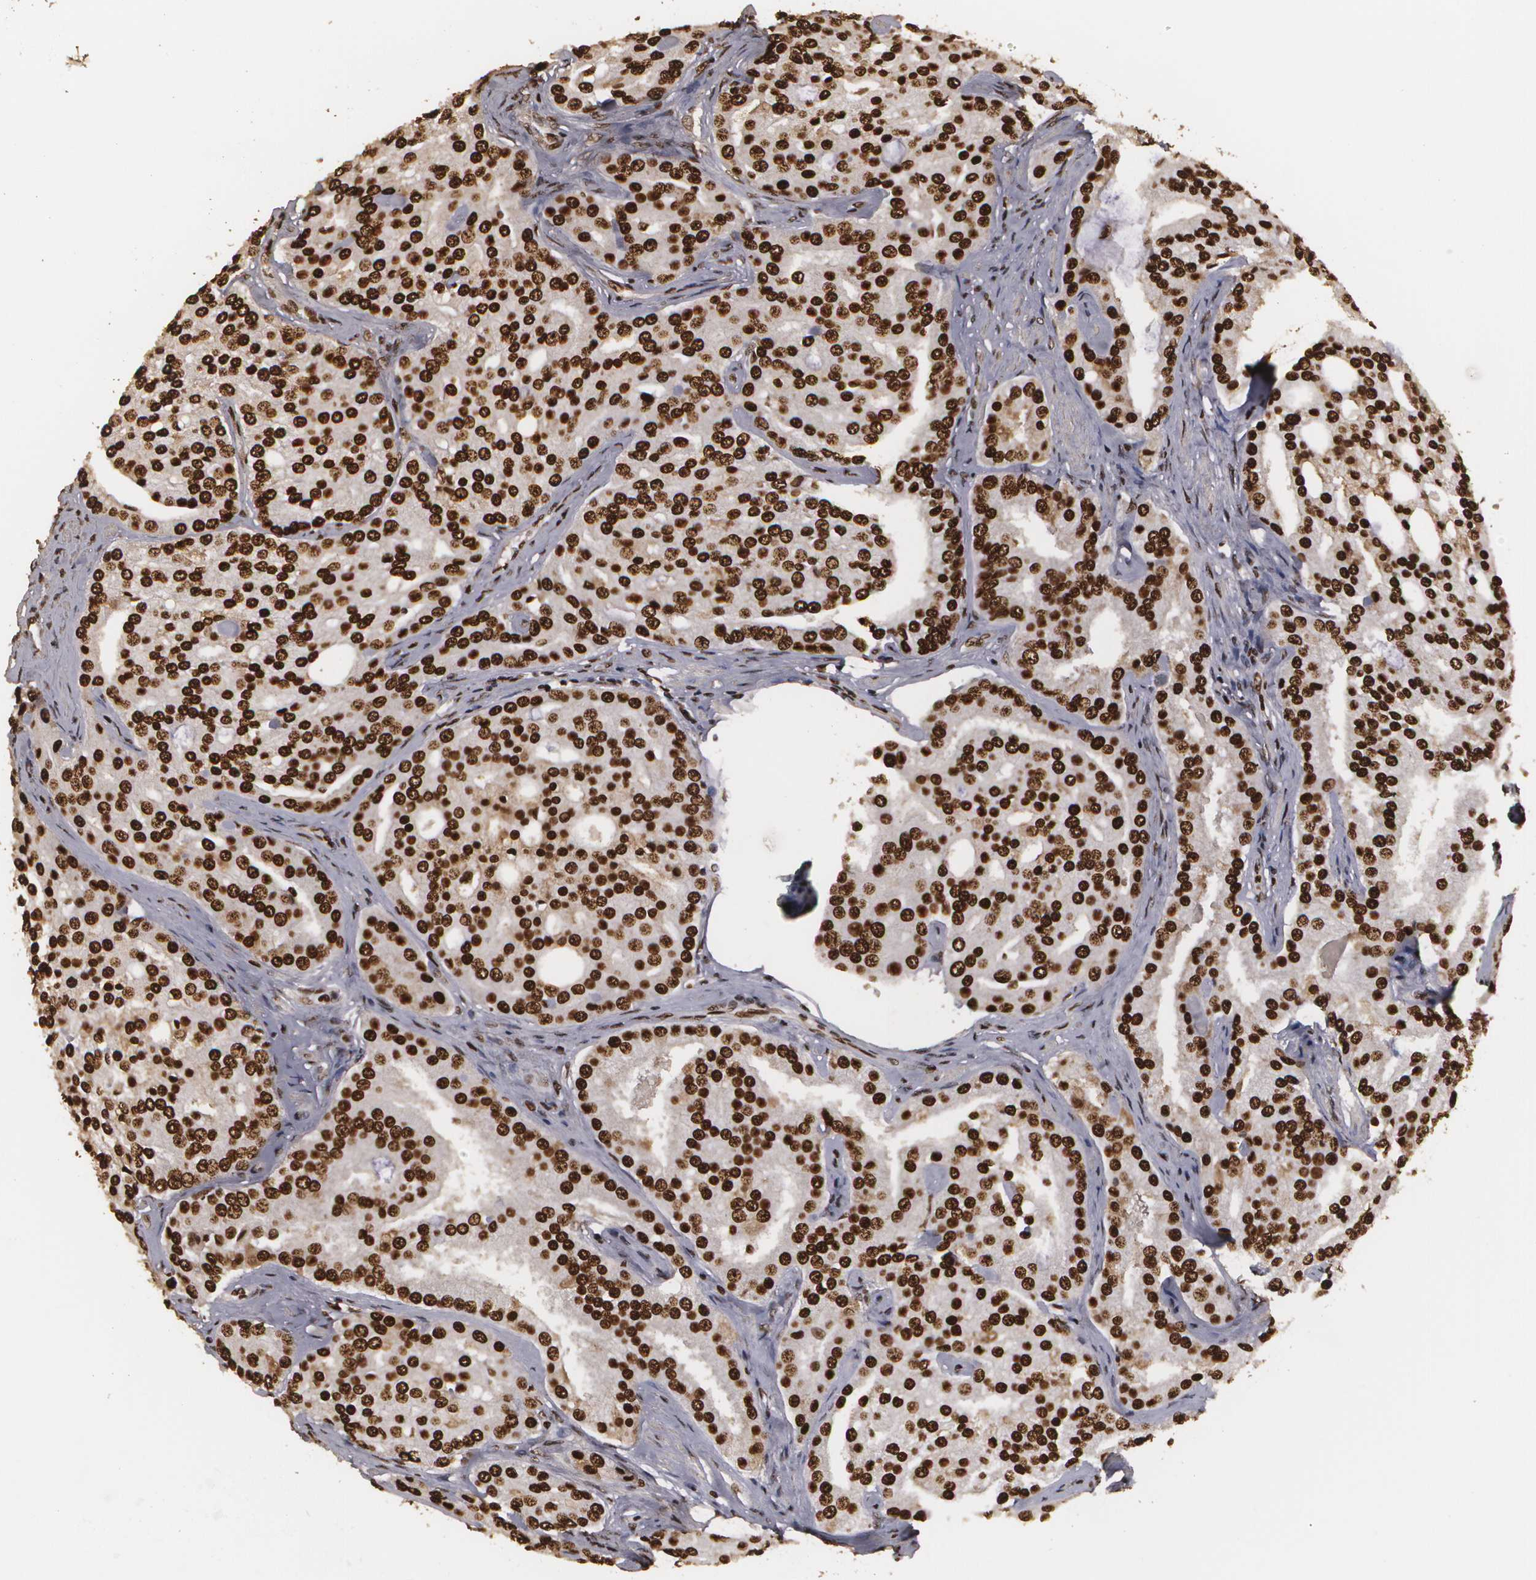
{"staining": {"intensity": "strong", "quantity": ">75%", "location": "cytoplasmic/membranous,nuclear"}, "tissue": "prostate cancer", "cell_type": "Tumor cells", "image_type": "cancer", "snomed": [{"axis": "morphology", "description": "Adenocarcinoma, High grade"}, {"axis": "topography", "description": "Prostate"}], "caption": "DAB (3,3'-diaminobenzidine) immunohistochemical staining of adenocarcinoma (high-grade) (prostate) demonstrates strong cytoplasmic/membranous and nuclear protein expression in about >75% of tumor cells.", "gene": "RCOR1", "patient": {"sex": "male", "age": 64}}